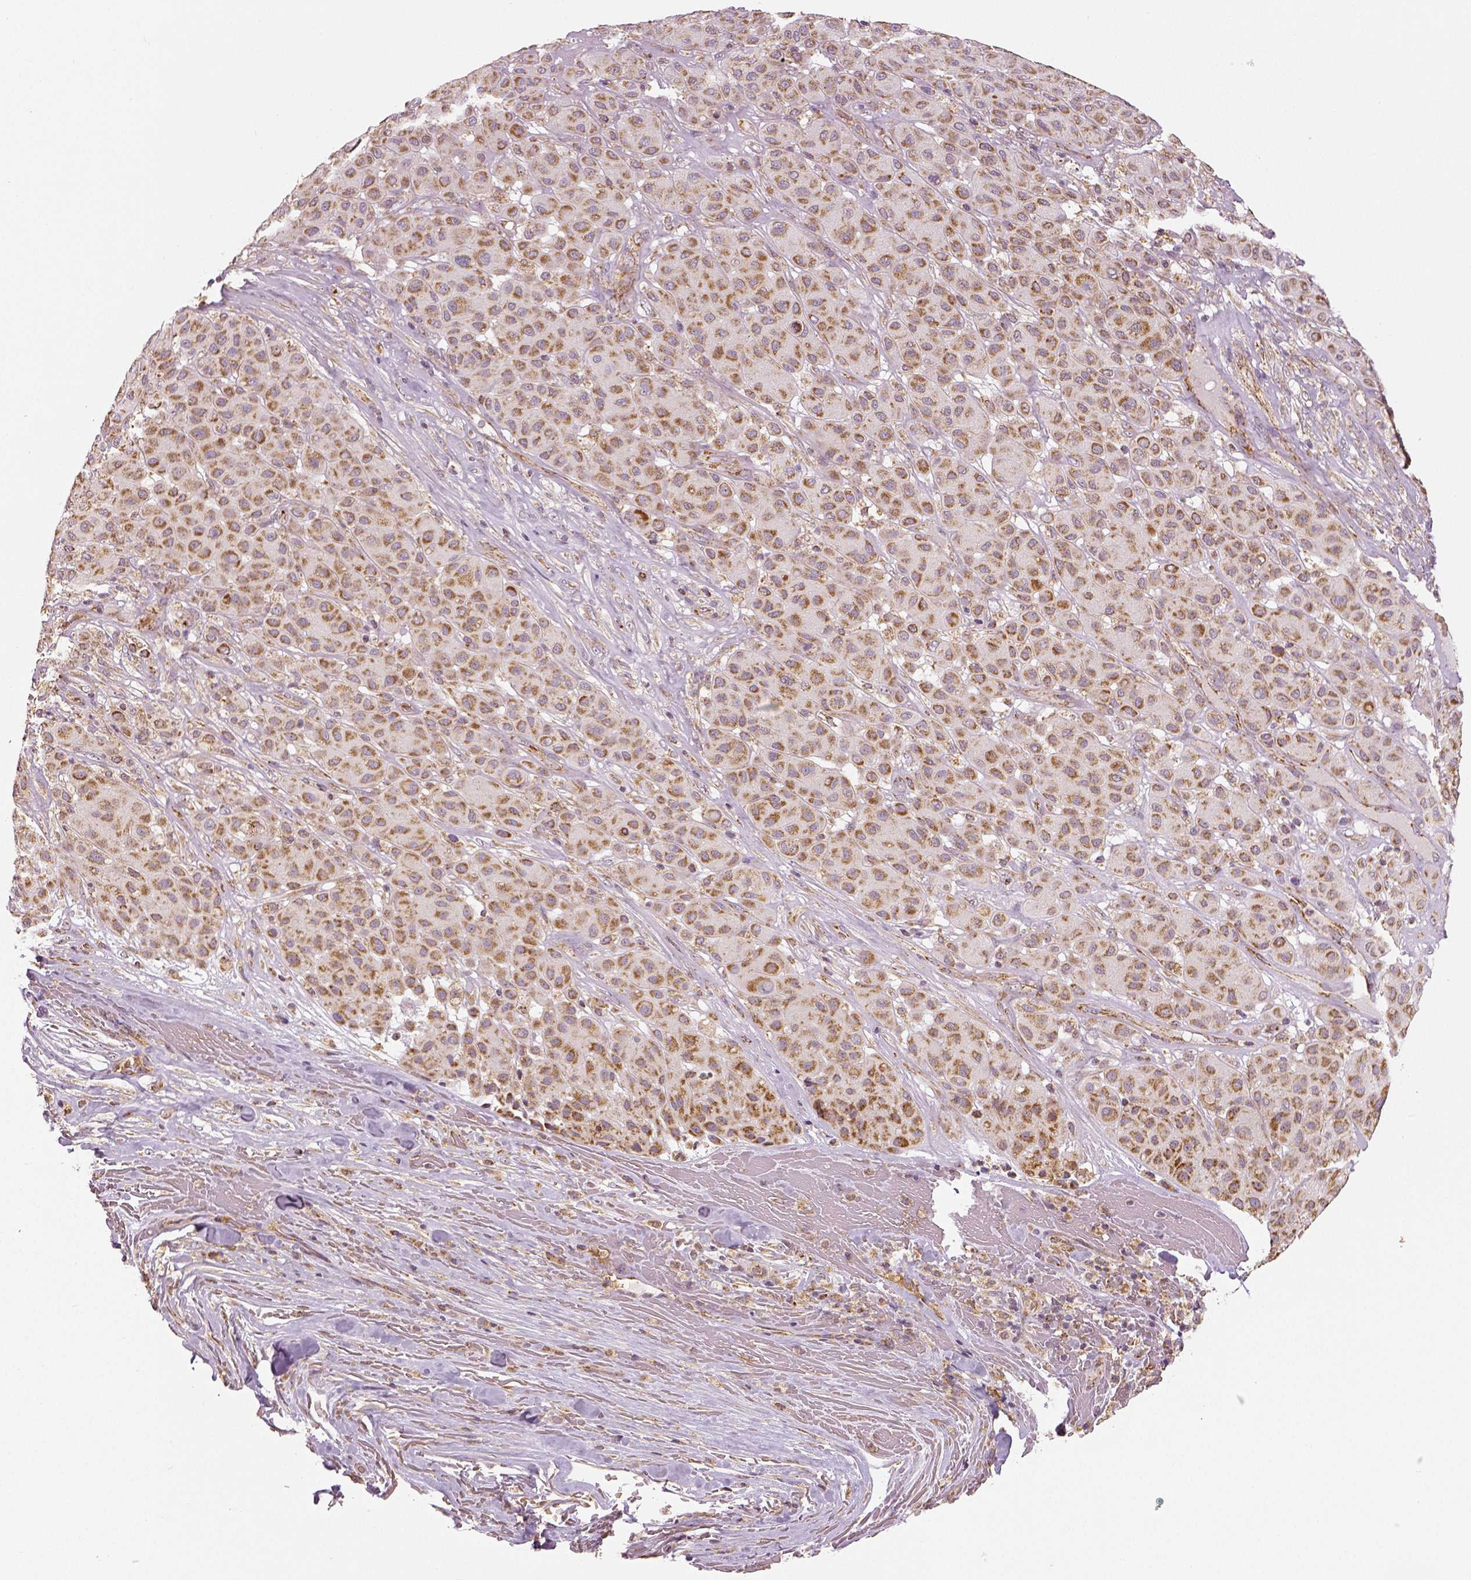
{"staining": {"intensity": "moderate", "quantity": ">75%", "location": "cytoplasmic/membranous"}, "tissue": "melanoma", "cell_type": "Tumor cells", "image_type": "cancer", "snomed": [{"axis": "morphology", "description": "Malignant melanoma, Metastatic site"}, {"axis": "topography", "description": "Smooth muscle"}], "caption": "This image shows malignant melanoma (metastatic site) stained with immunohistochemistry to label a protein in brown. The cytoplasmic/membranous of tumor cells show moderate positivity for the protein. Nuclei are counter-stained blue.", "gene": "PGAM5", "patient": {"sex": "male", "age": 41}}